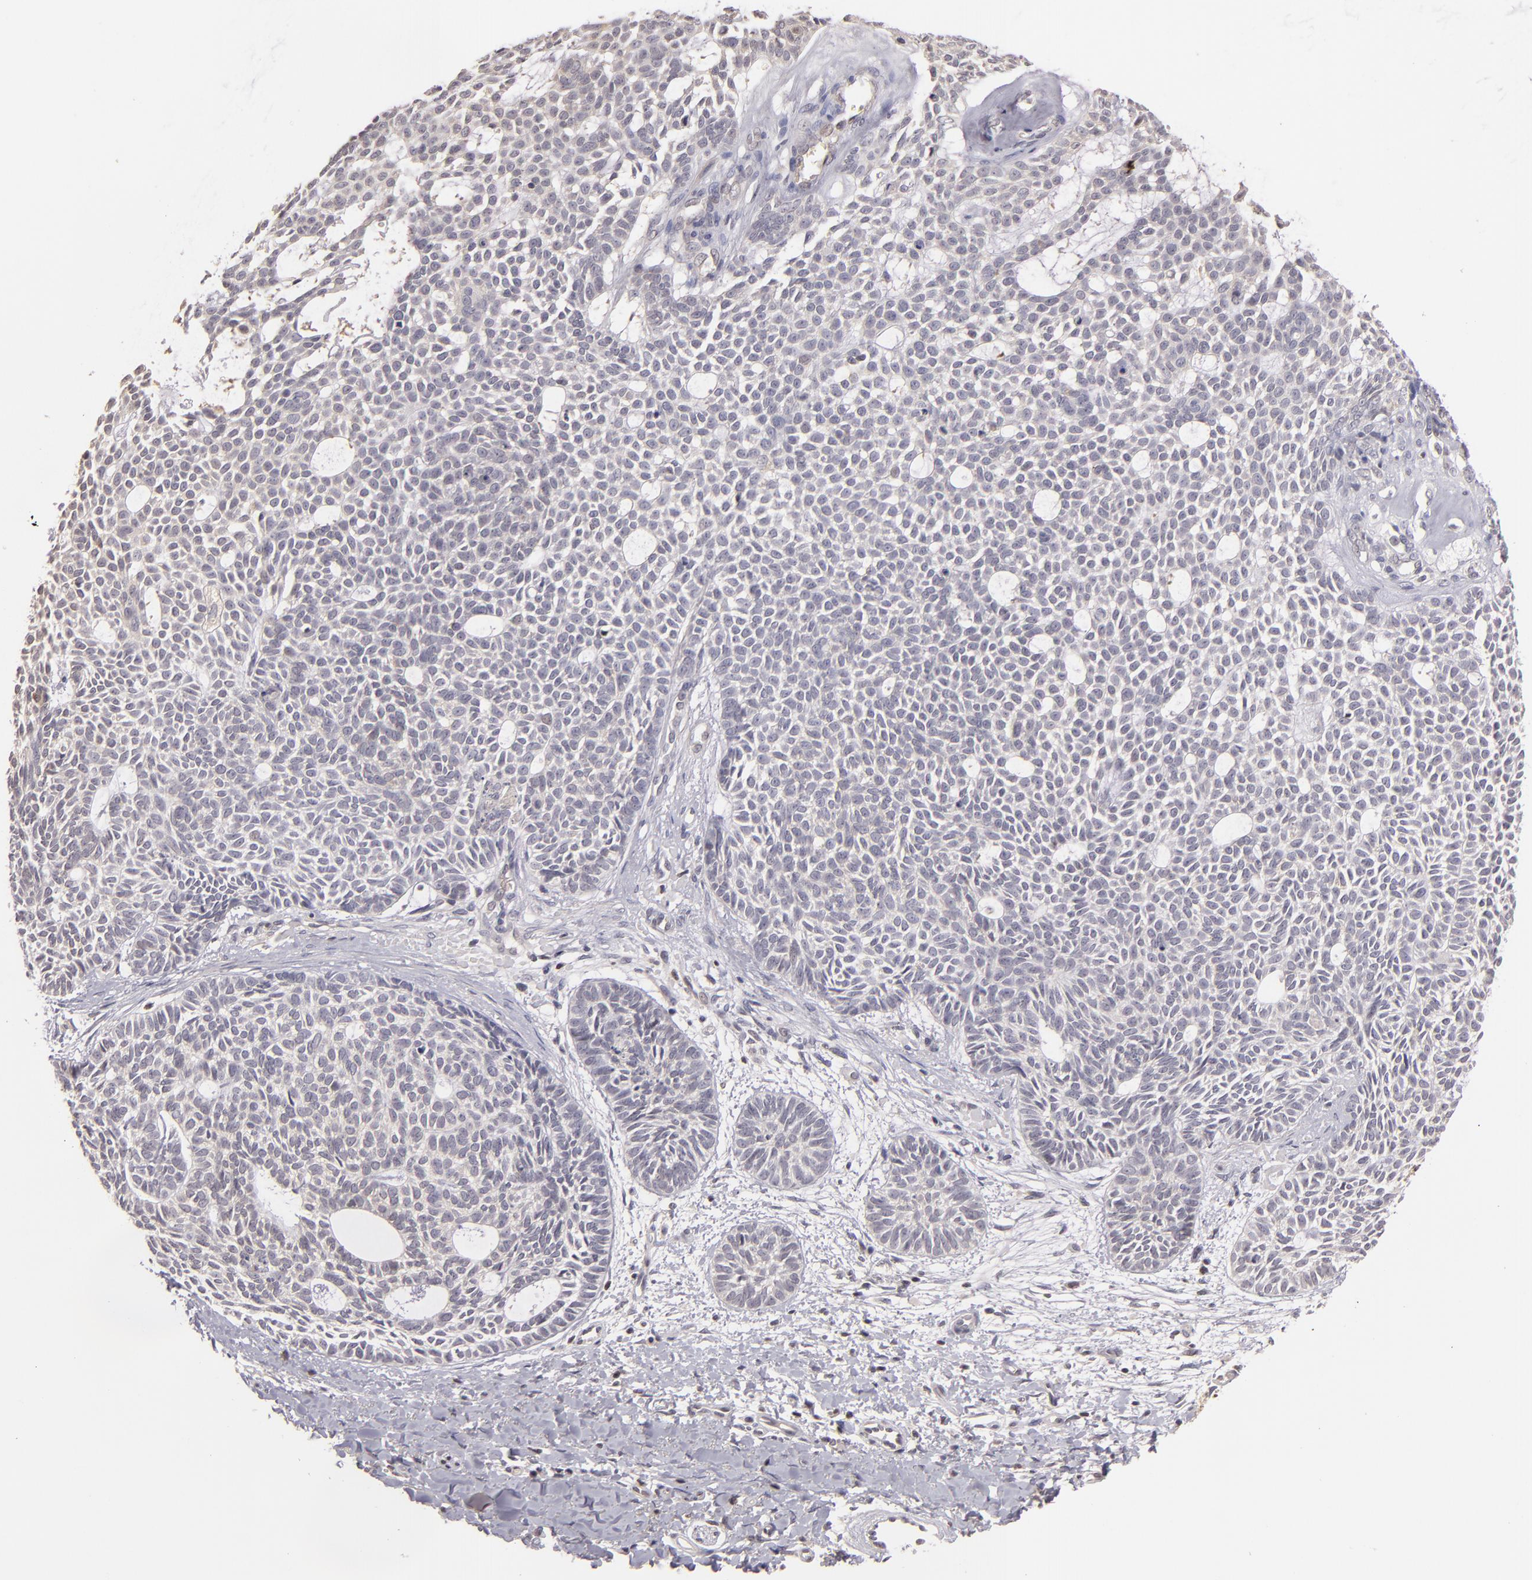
{"staining": {"intensity": "weak", "quantity": ">75%", "location": "cytoplasmic/membranous"}, "tissue": "skin cancer", "cell_type": "Tumor cells", "image_type": "cancer", "snomed": [{"axis": "morphology", "description": "Basal cell carcinoma"}, {"axis": "topography", "description": "Skin"}], "caption": "Immunohistochemistry (IHC) (DAB) staining of human skin cancer (basal cell carcinoma) demonstrates weak cytoplasmic/membranous protein expression in about >75% of tumor cells.", "gene": "LRG1", "patient": {"sex": "male", "age": 75}}